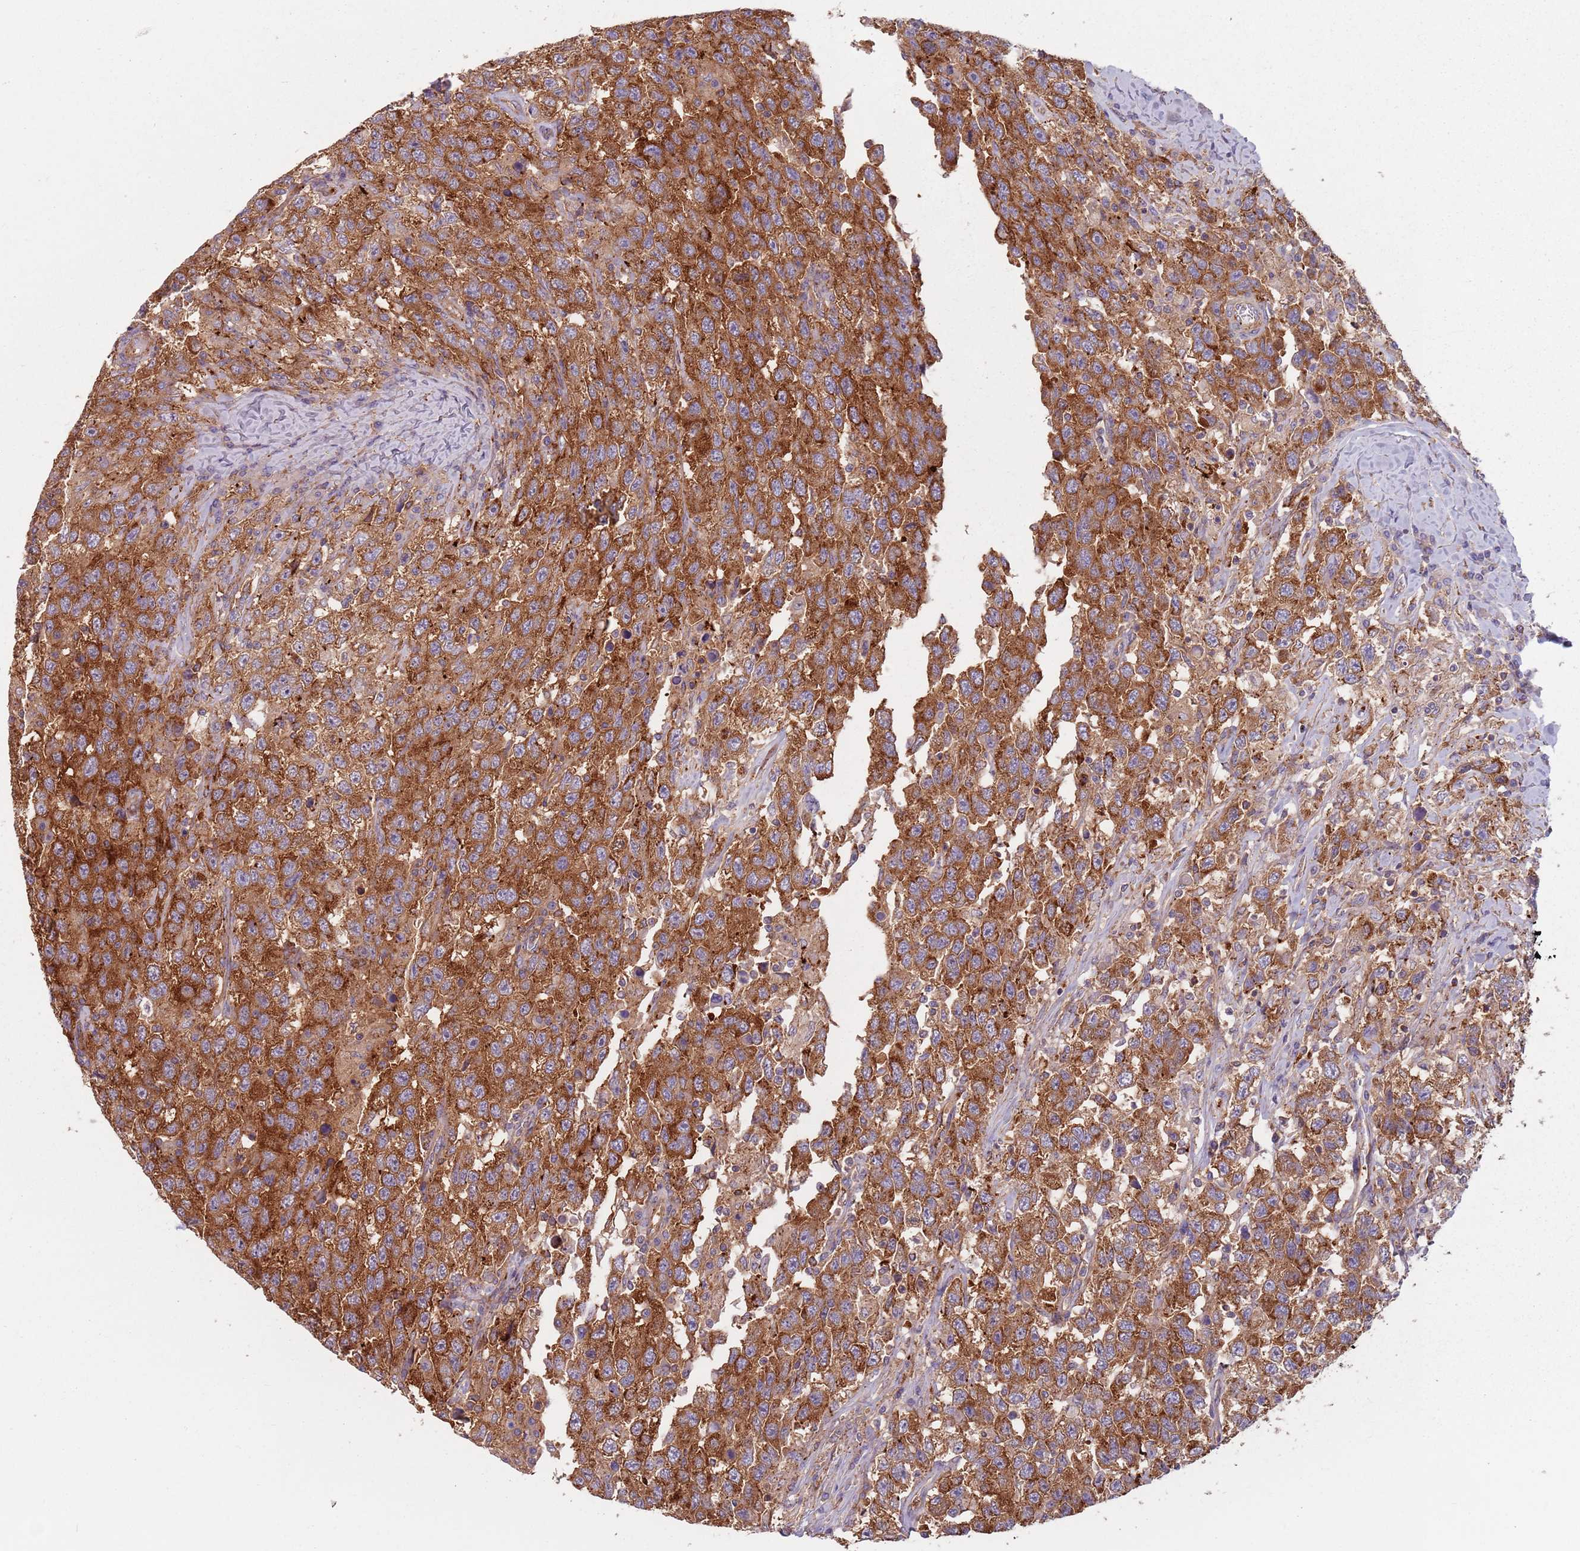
{"staining": {"intensity": "strong", "quantity": ">75%", "location": "cytoplasmic/membranous"}, "tissue": "testis cancer", "cell_type": "Tumor cells", "image_type": "cancer", "snomed": [{"axis": "morphology", "description": "Seminoma, NOS"}, {"axis": "topography", "description": "Testis"}], "caption": "Seminoma (testis) stained with a brown dye demonstrates strong cytoplasmic/membranous positive staining in approximately >75% of tumor cells.", "gene": "TPD52L2", "patient": {"sex": "male", "age": 65}}